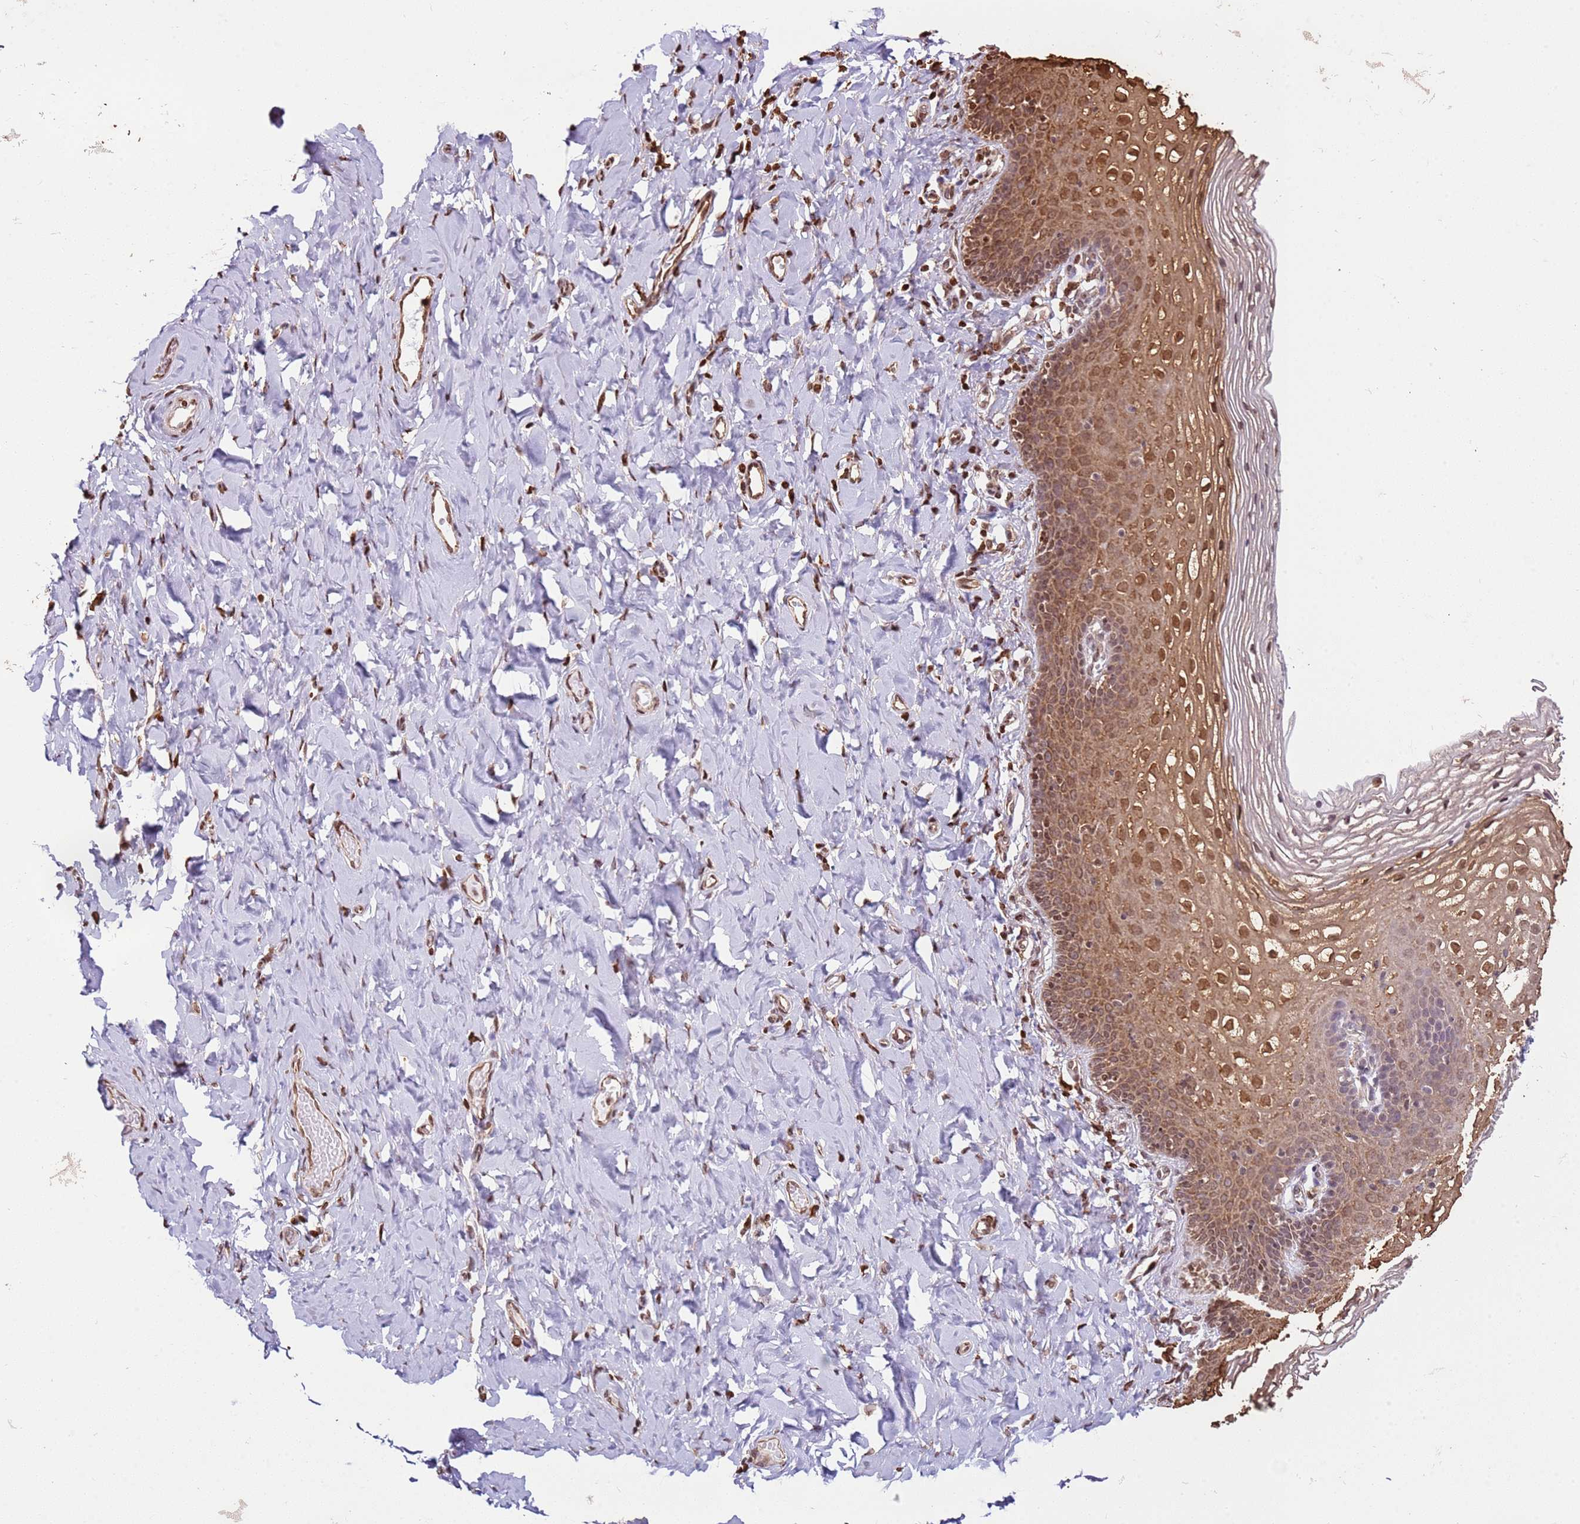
{"staining": {"intensity": "moderate", "quantity": ">75%", "location": "cytoplasmic/membranous,nuclear"}, "tissue": "vagina", "cell_type": "Squamous epithelial cells", "image_type": "normal", "snomed": [{"axis": "morphology", "description": "Normal tissue, NOS"}, {"axis": "topography", "description": "Vagina"}], "caption": "IHC of unremarkable human vagina displays medium levels of moderate cytoplasmic/membranous,nuclear staining in about >75% of squamous epithelial cells.", "gene": "SCAF1", "patient": {"sex": "female", "age": 60}}